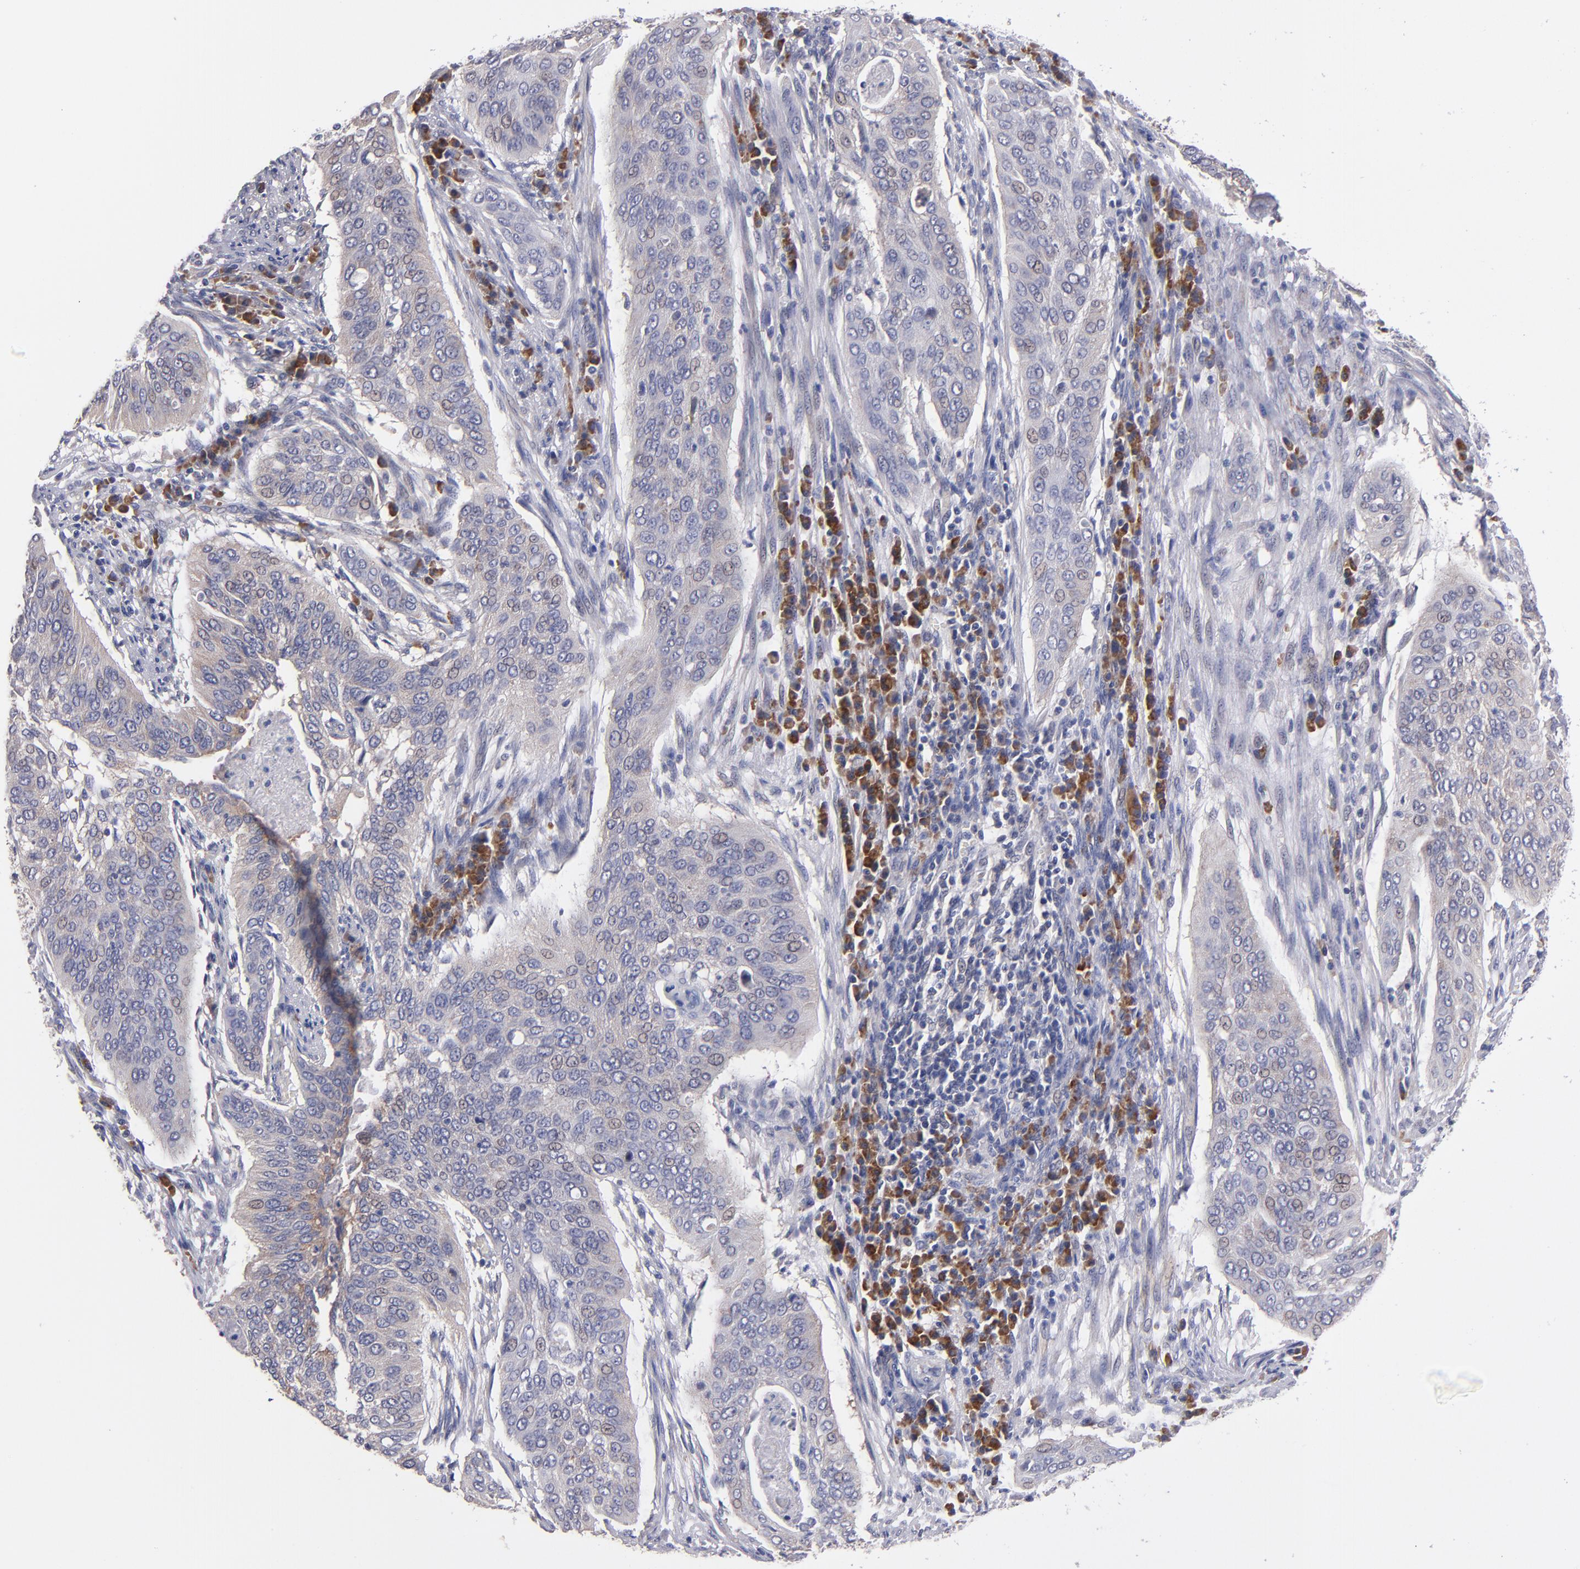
{"staining": {"intensity": "weak", "quantity": "25%-75%", "location": "cytoplasmic/membranous"}, "tissue": "cervical cancer", "cell_type": "Tumor cells", "image_type": "cancer", "snomed": [{"axis": "morphology", "description": "Squamous cell carcinoma, NOS"}, {"axis": "topography", "description": "Cervix"}], "caption": "A brown stain labels weak cytoplasmic/membranous positivity of a protein in human cervical squamous cell carcinoma tumor cells.", "gene": "EIF3L", "patient": {"sex": "female", "age": 39}}